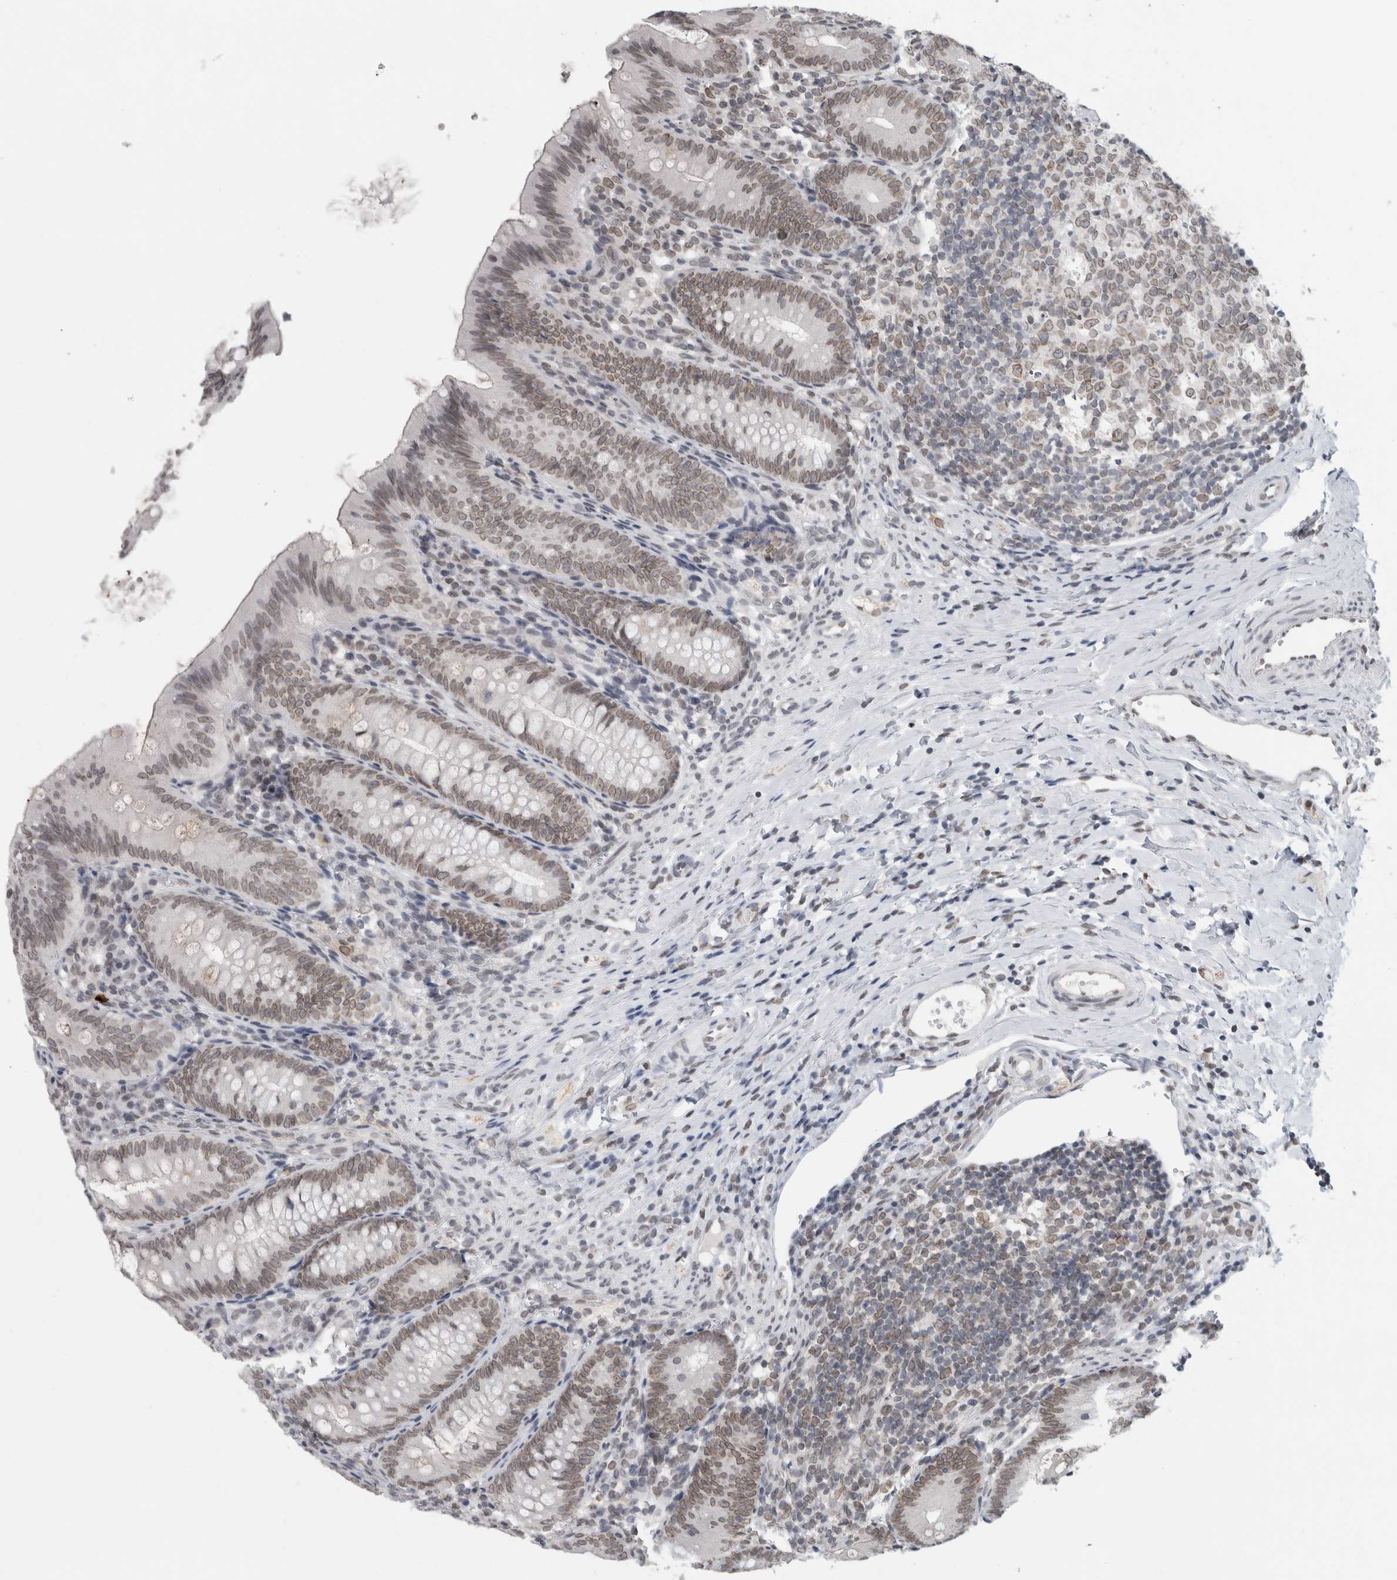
{"staining": {"intensity": "weak", "quantity": ">75%", "location": "cytoplasmic/membranous,nuclear"}, "tissue": "appendix", "cell_type": "Glandular cells", "image_type": "normal", "snomed": [{"axis": "morphology", "description": "Normal tissue, NOS"}, {"axis": "topography", "description": "Appendix"}], "caption": "An image showing weak cytoplasmic/membranous,nuclear expression in approximately >75% of glandular cells in normal appendix, as visualized by brown immunohistochemical staining.", "gene": "ZNF770", "patient": {"sex": "male", "age": 1}}